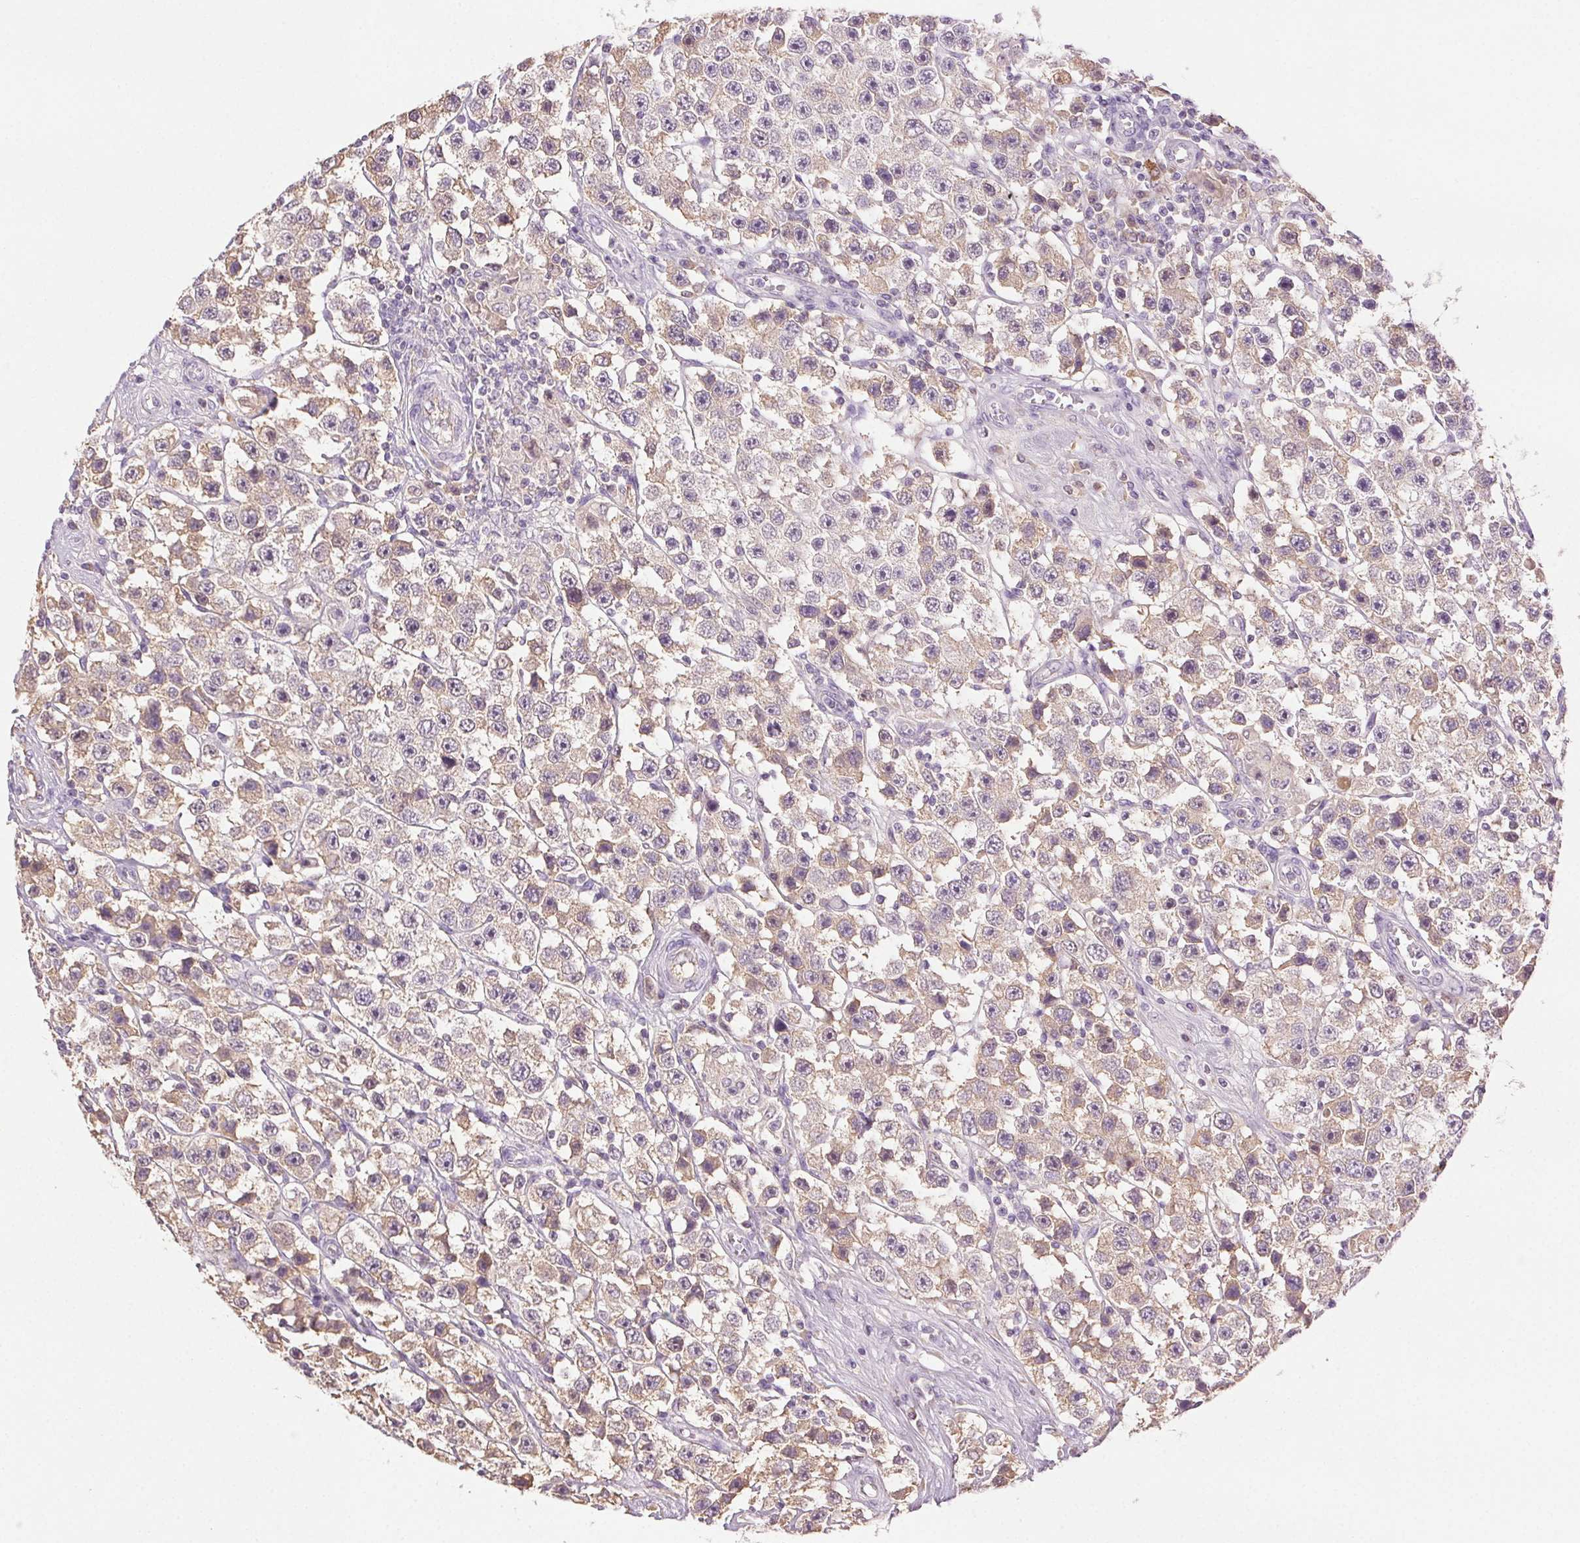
{"staining": {"intensity": "weak", "quantity": "25%-75%", "location": "cytoplasmic/membranous"}, "tissue": "testis cancer", "cell_type": "Tumor cells", "image_type": "cancer", "snomed": [{"axis": "morphology", "description": "Seminoma, NOS"}, {"axis": "topography", "description": "Testis"}], "caption": "Seminoma (testis) tissue displays weak cytoplasmic/membranous expression in approximately 25%-75% of tumor cells", "gene": "BPIFB2", "patient": {"sex": "male", "age": 45}}